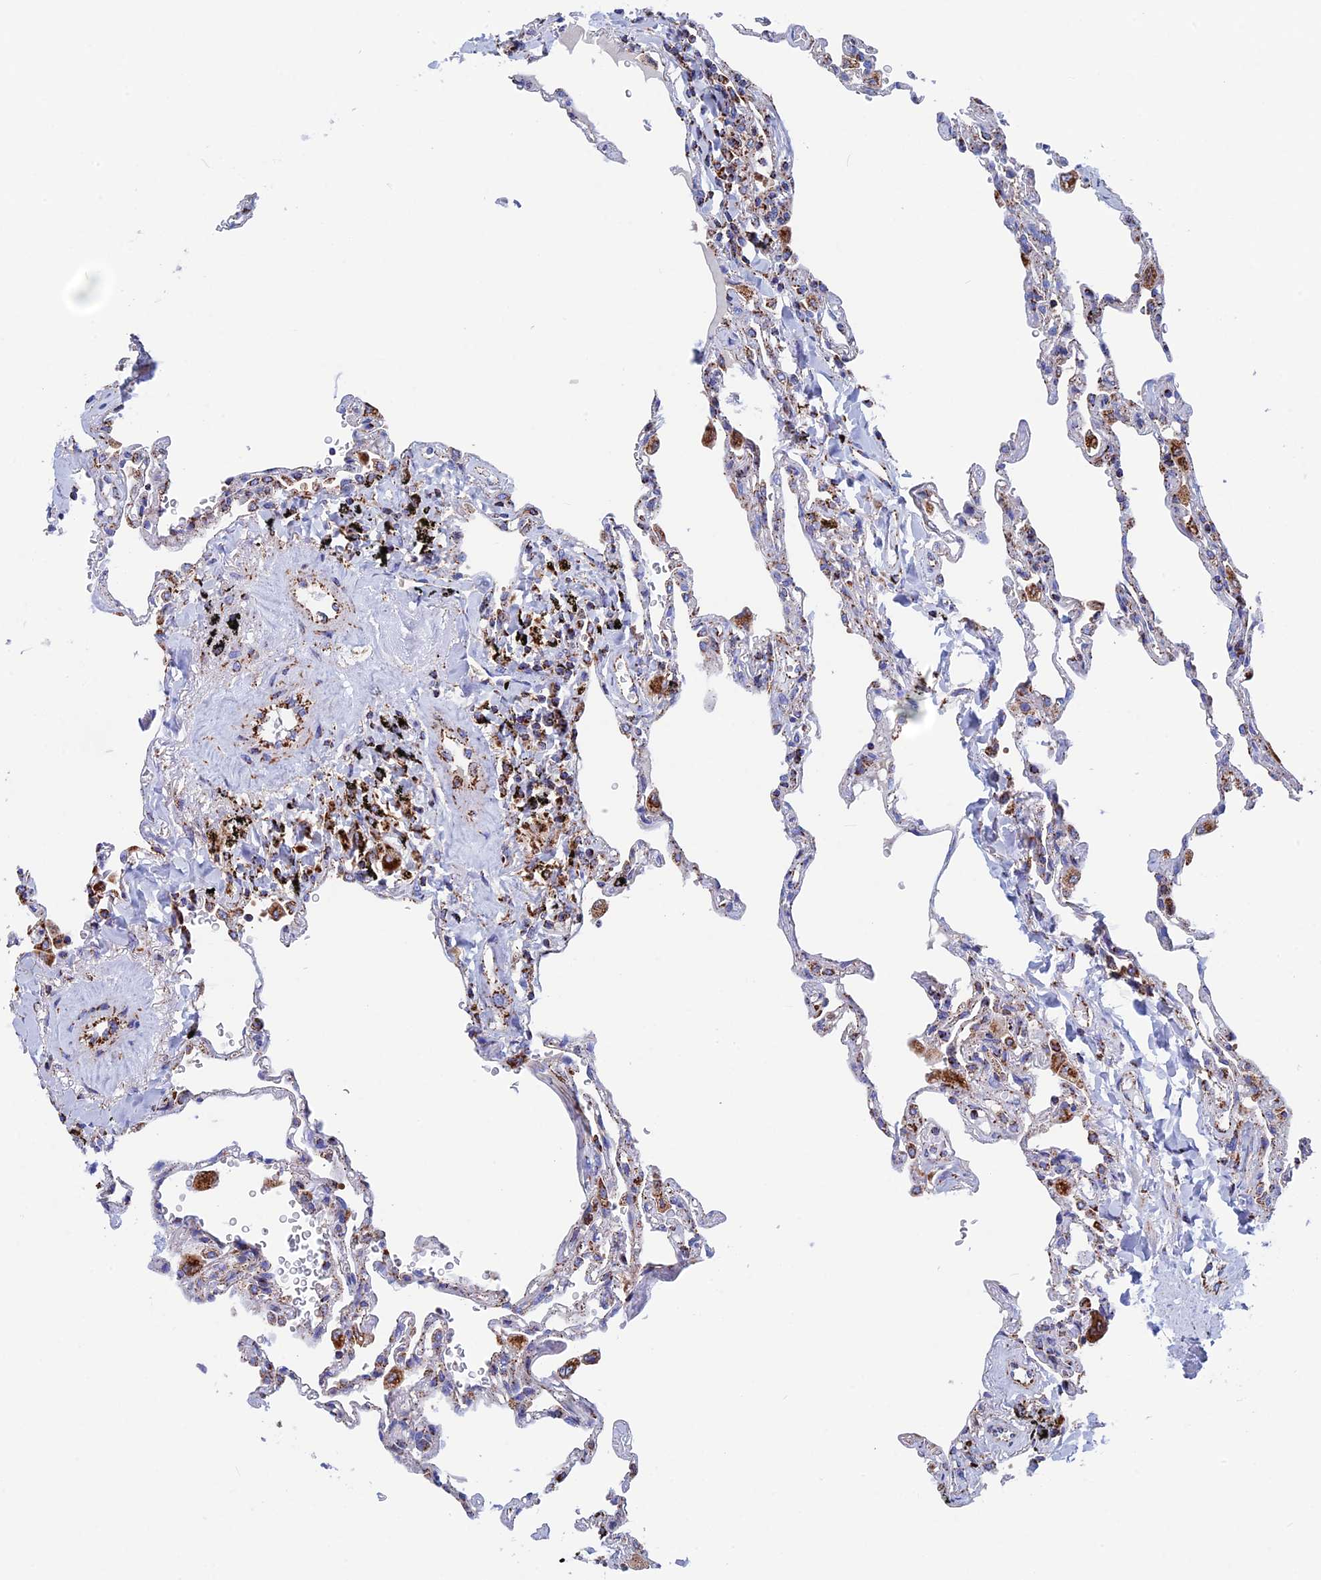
{"staining": {"intensity": "negative", "quantity": "none", "location": "none"}, "tissue": "lung", "cell_type": "Alveolar cells", "image_type": "normal", "snomed": [{"axis": "morphology", "description": "Normal tissue, NOS"}, {"axis": "topography", "description": "Lung"}], "caption": "The micrograph displays no staining of alveolar cells in normal lung.", "gene": "WDR83", "patient": {"sex": "male", "age": 59}}